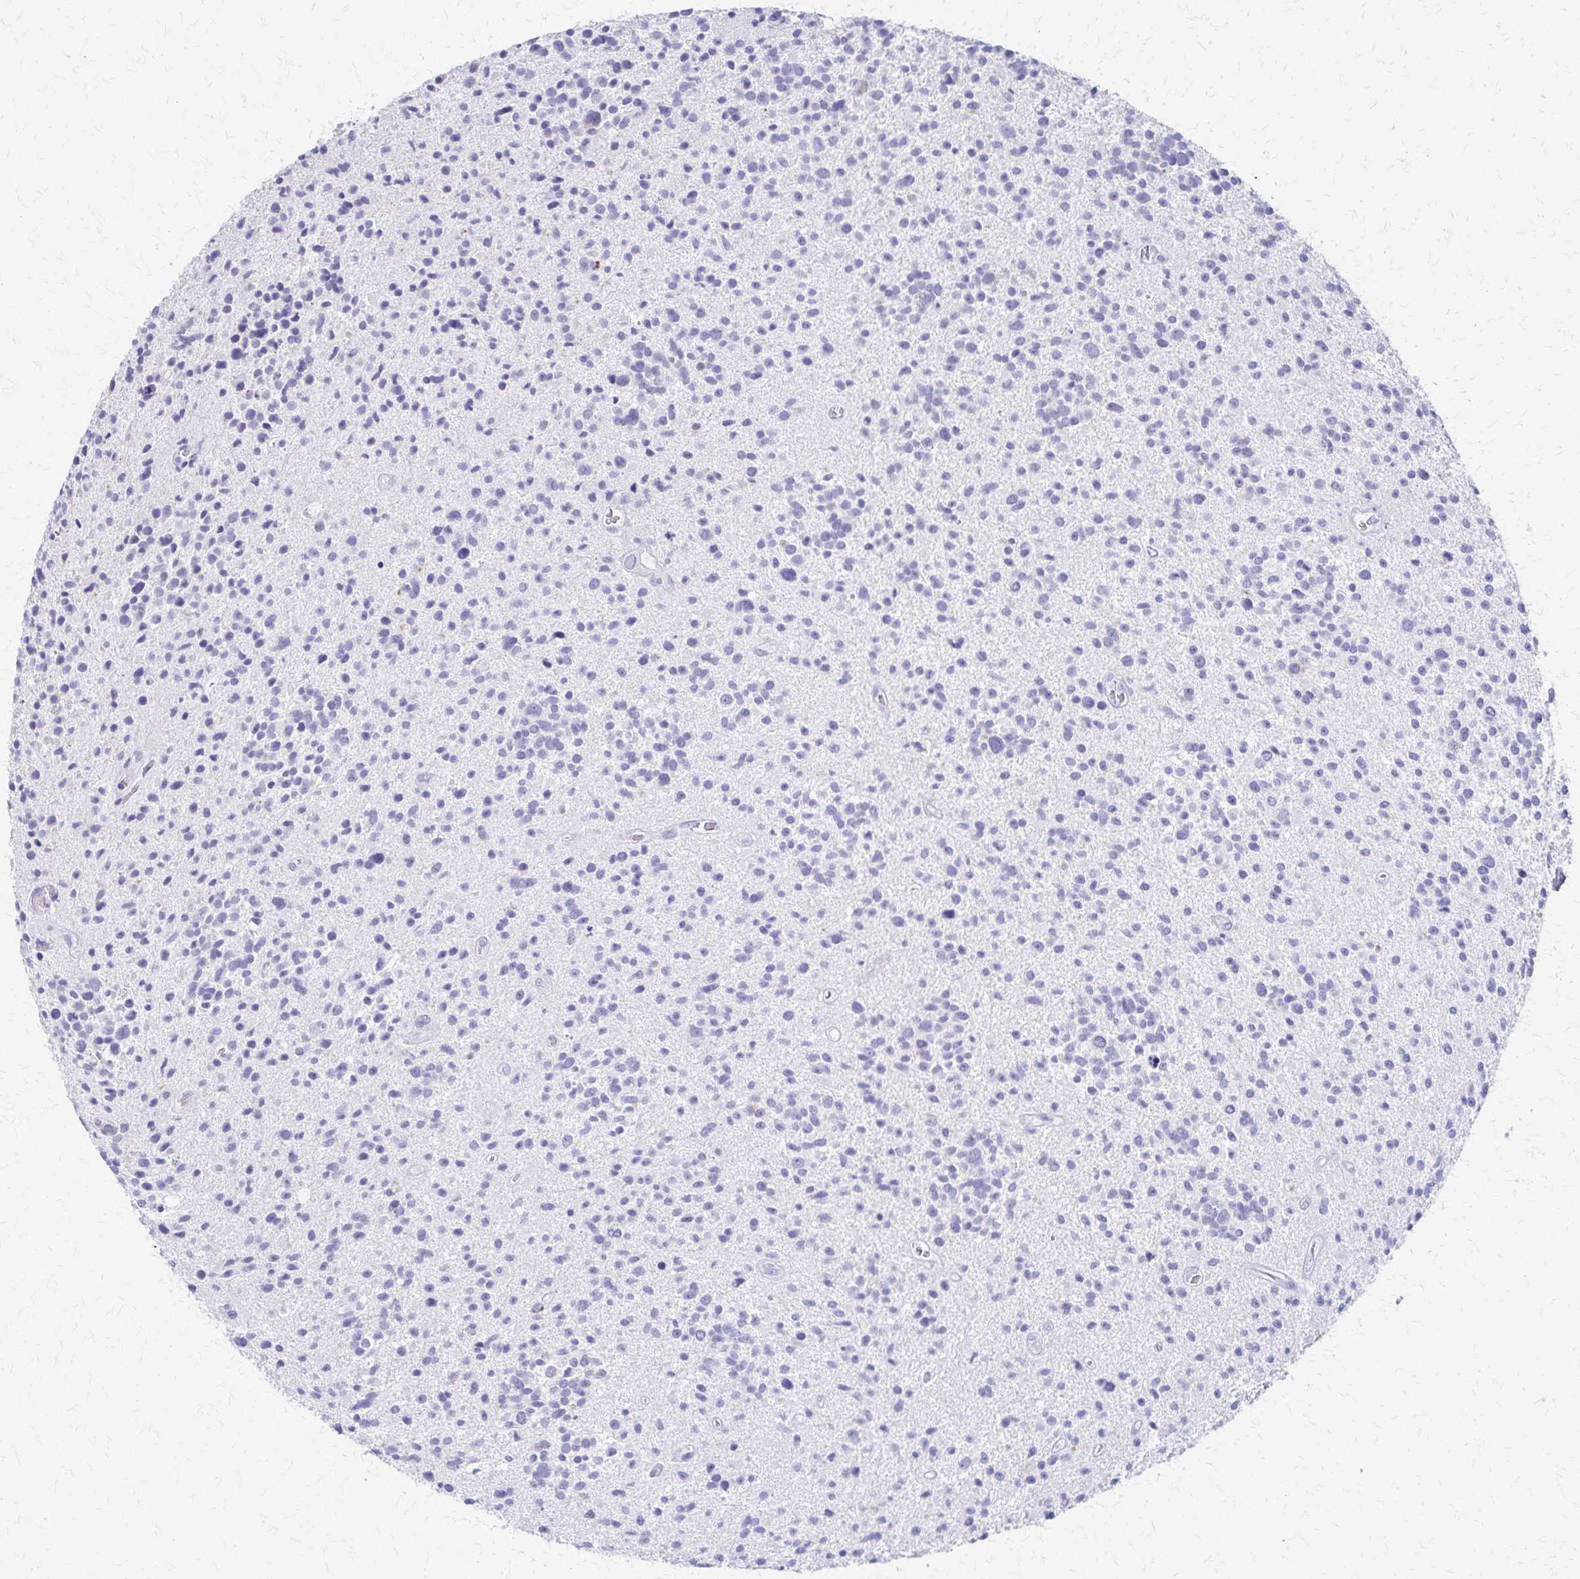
{"staining": {"intensity": "negative", "quantity": "none", "location": "none"}, "tissue": "glioma", "cell_type": "Tumor cells", "image_type": "cancer", "snomed": [{"axis": "morphology", "description": "Glioma, malignant, High grade"}, {"axis": "topography", "description": "Brain"}], "caption": "A histopathology image of human glioma is negative for staining in tumor cells.", "gene": "ZSCAN5B", "patient": {"sex": "male", "age": 29}}